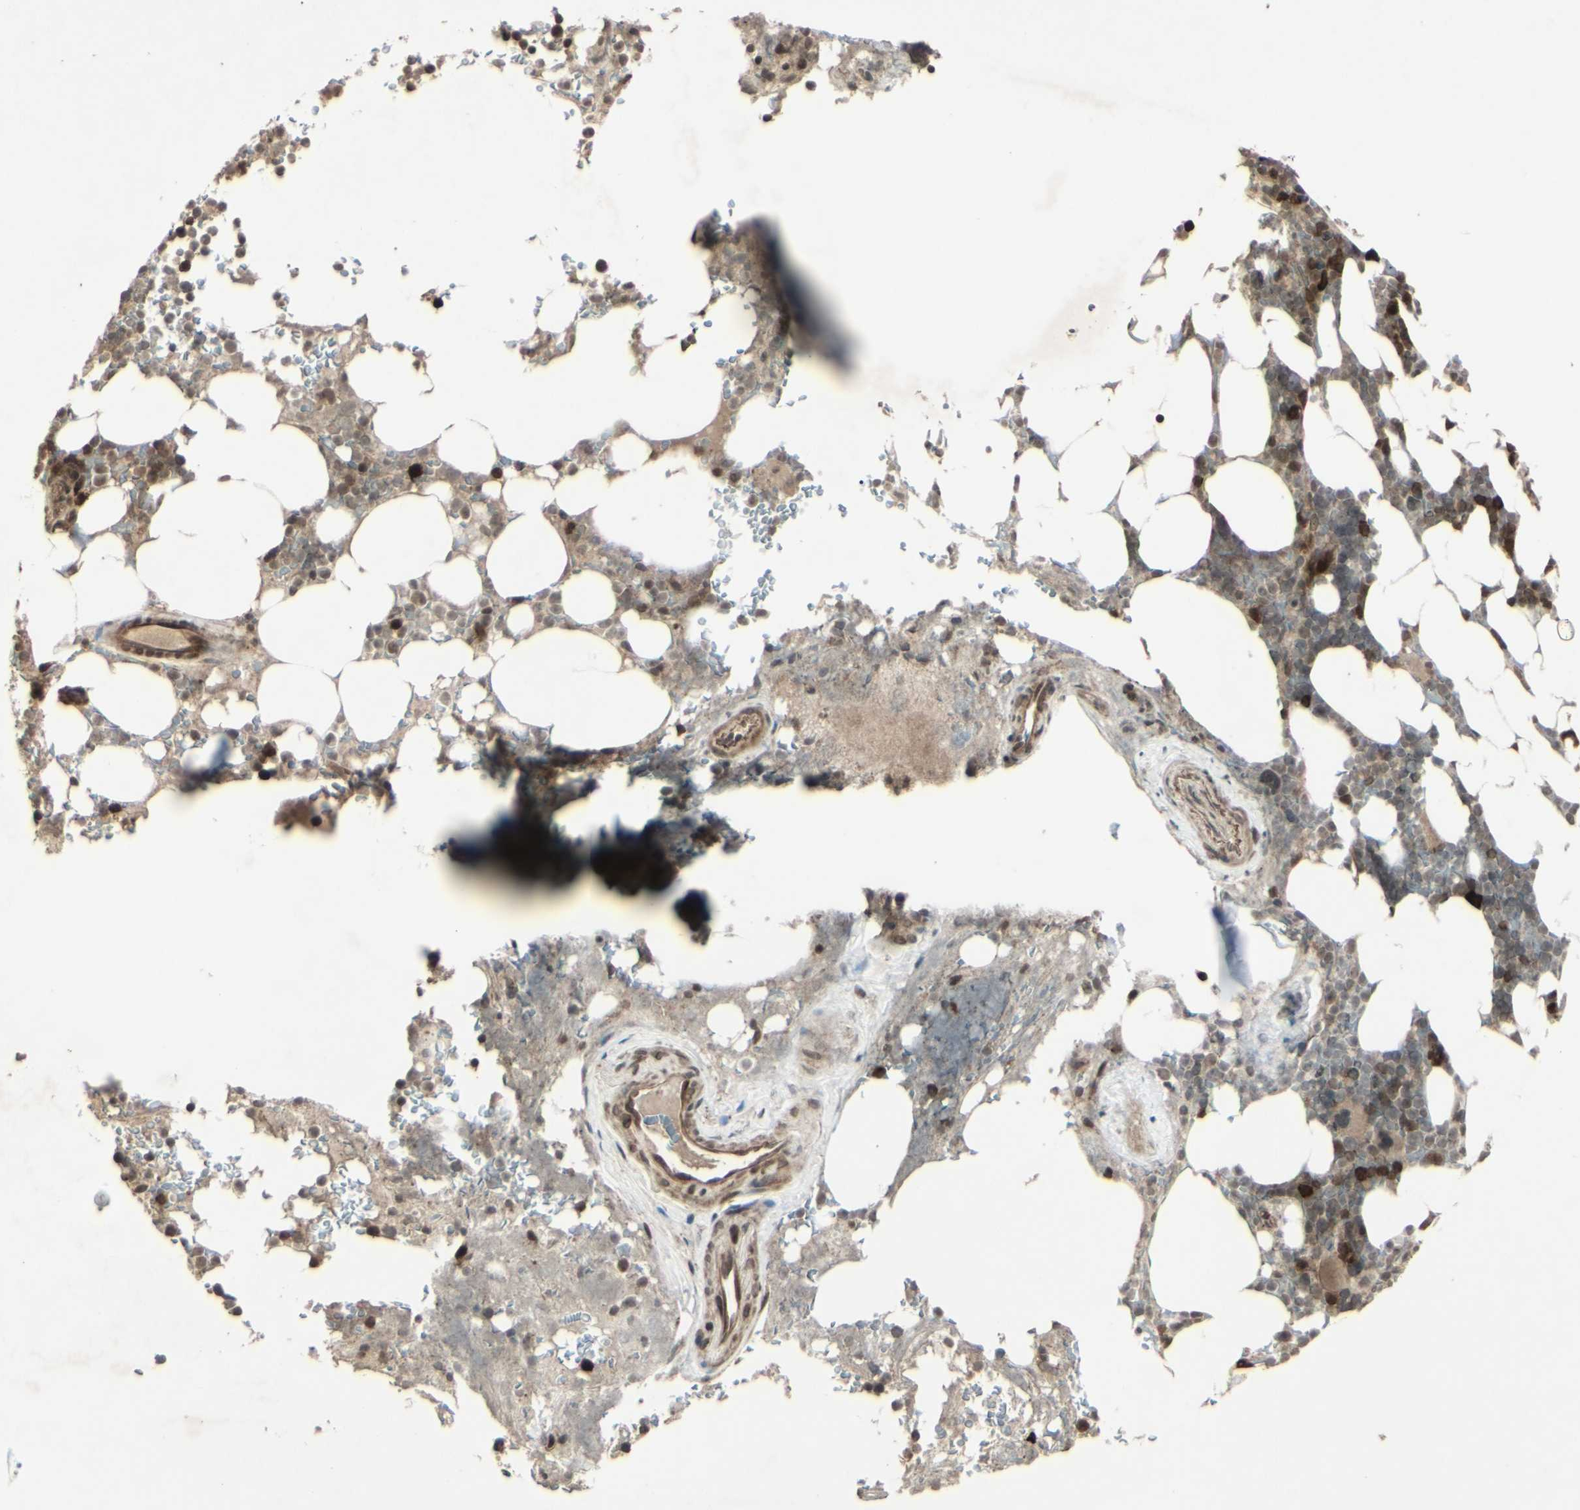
{"staining": {"intensity": "moderate", "quantity": "25%-75%", "location": "cytoplasmic/membranous,nuclear"}, "tissue": "bone marrow", "cell_type": "Hematopoietic cells", "image_type": "normal", "snomed": [{"axis": "morphology", "description": "Normal tissue, NOS"}, {"axis": "topography", "description": "Bone marrow"}], "caption": "DAB immunohistochemical staining of benign bone marrow shows moderate cytoplasmic/membranous,nuclear protein positivity in about 25%-75% of hematopoietic cells. The staining was performed using DAB to visualize the protein expression in brown, while the nuclei were stained in blue with hematoxylin (Magnification: 20x).", "gene": "BLNK", "patient": {"sex": "female", "age": 73}}